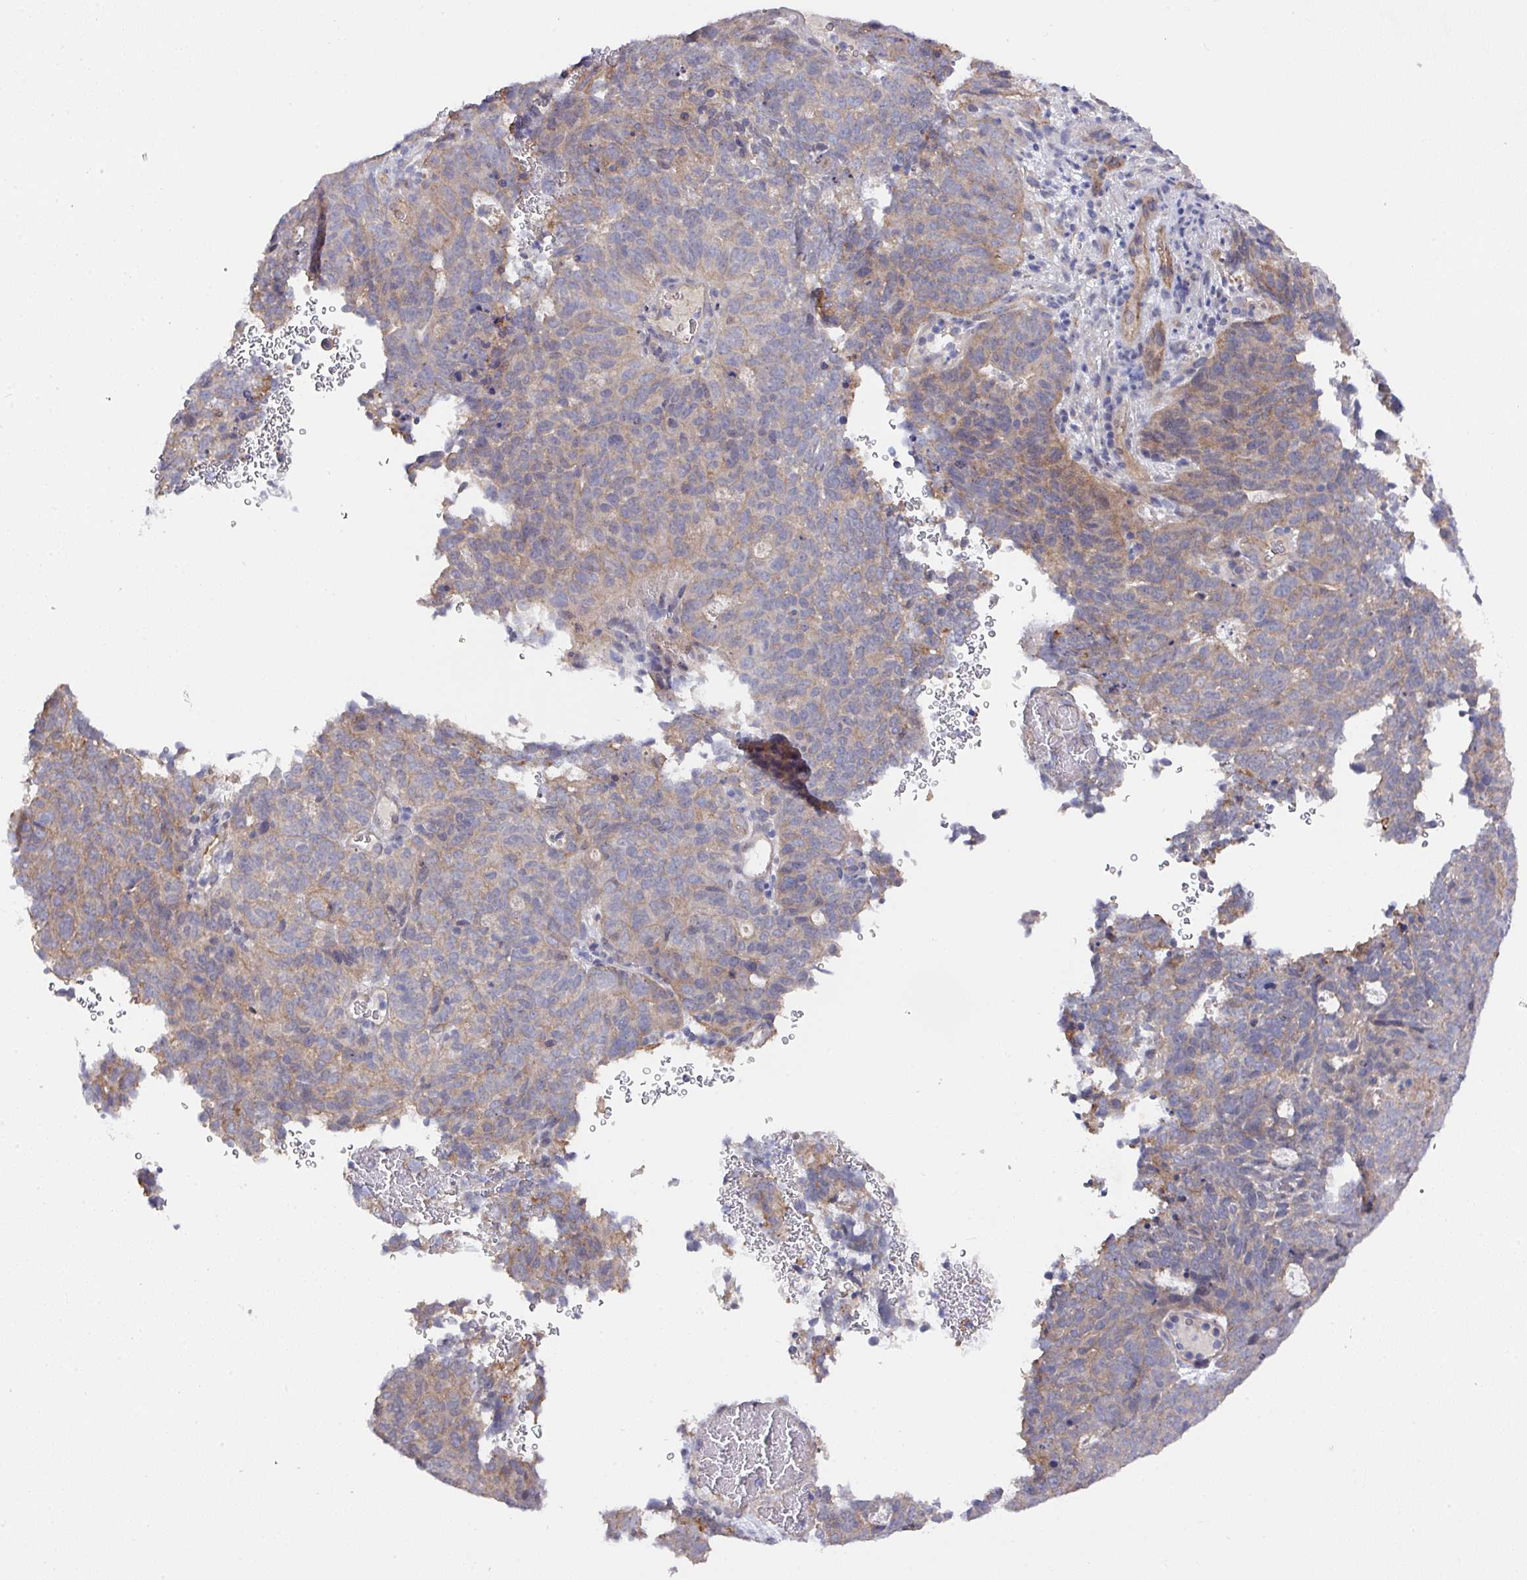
{"staining": {"intensity": "weak", "quantity": "25%-75%", "location": "cytoplasmic/membranous"}, "tissue": "cervical cancer", "cell_type": "Tumor cells", "image_type": "cancer", "snomed": [{"axis": "morphology", "description": "Adenocarcinoma, NOS"}, {"axis": "topography", "description": "Cervix"}], "caption": "Immunohistochemistry photomicrograph of human cervical adenocarcinoma stained for a protein (brown), which reveals low levels of weak cytoplasmic/membranous staining in about 25%-75% of tumor cells.", "gene": "PRR5", "patient": {"sex": "female", "age": 38}}